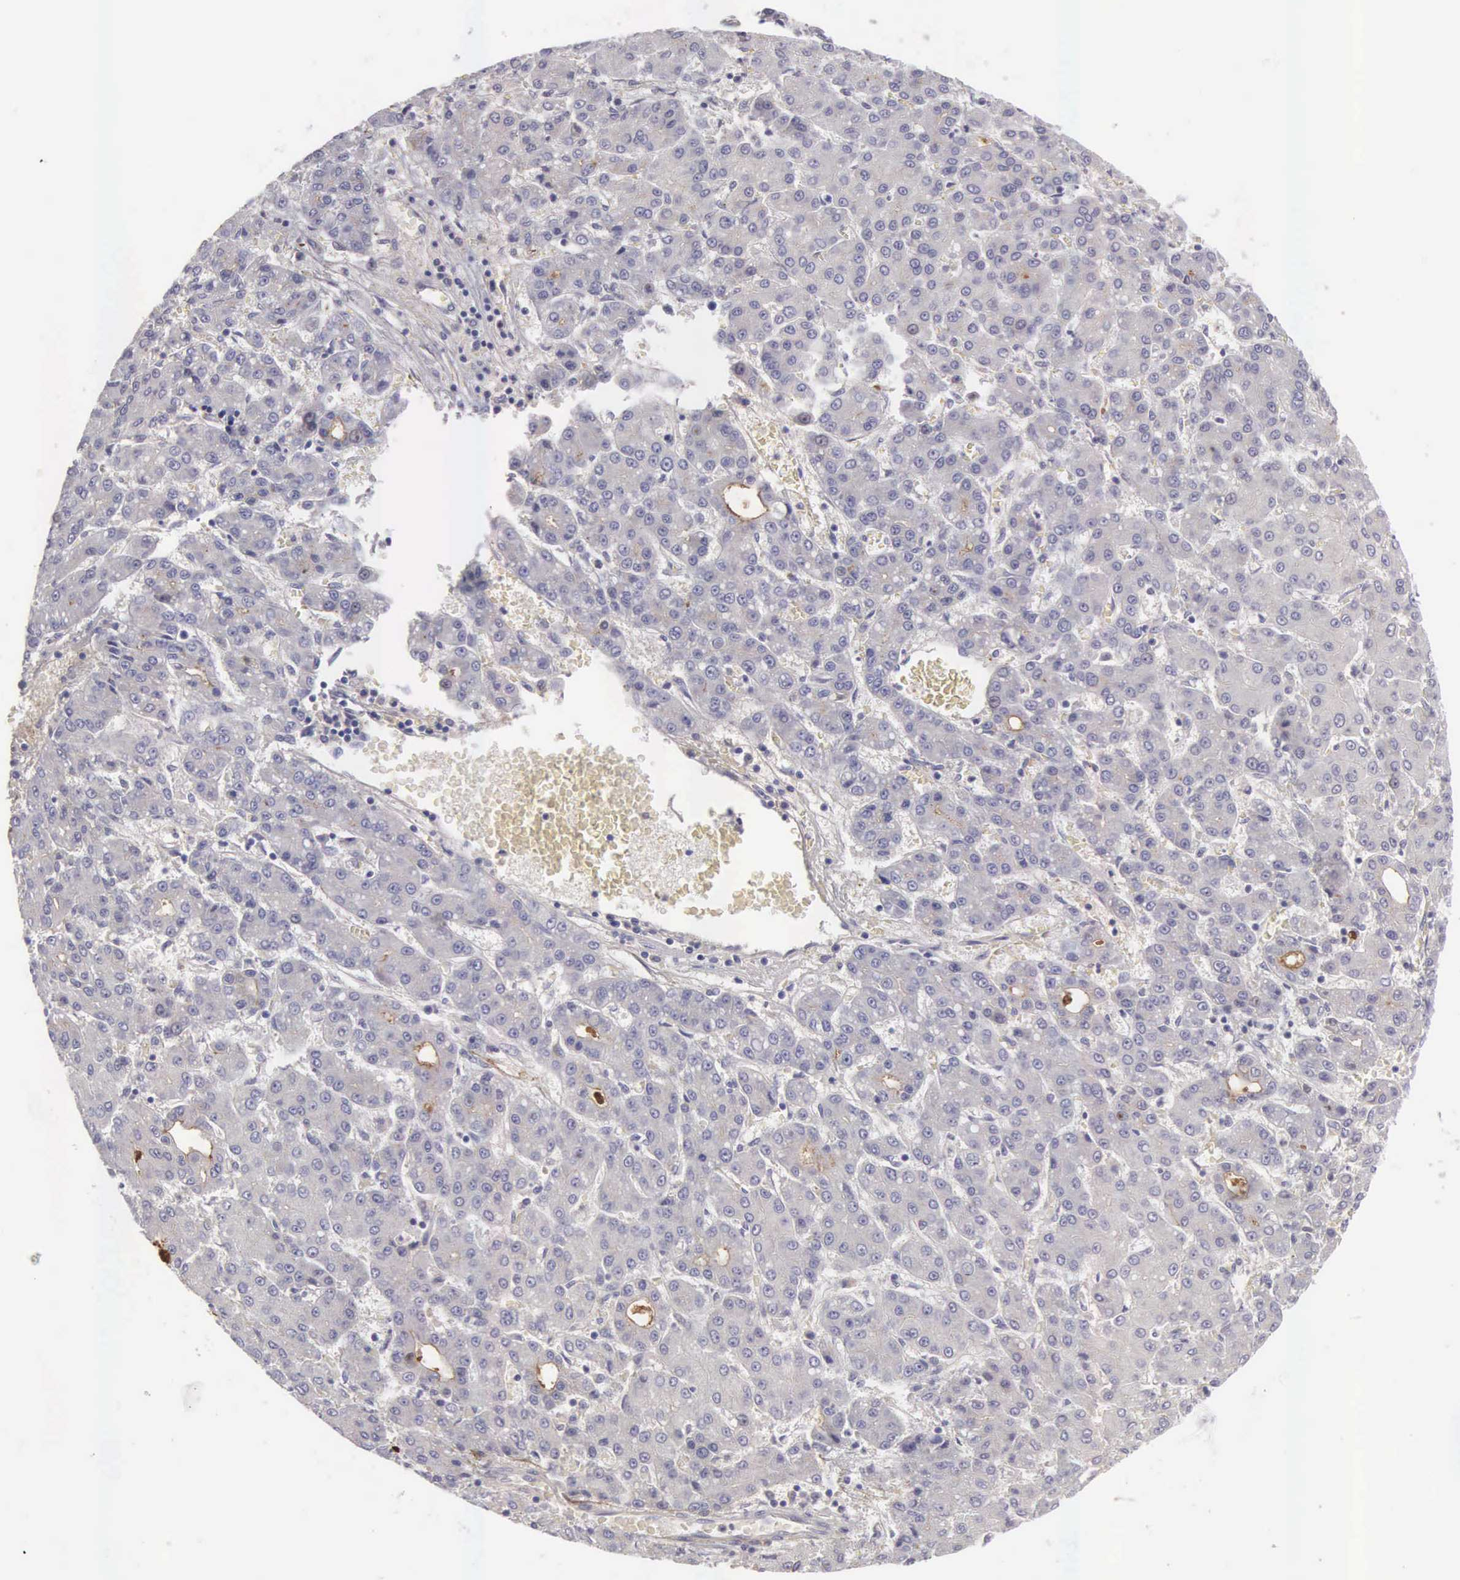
{"staining": {"intensity": "weak", "quantity": "<25%", "location": "cytoplasmic/membranous"}, "tissue": "liver cancer", "cell_type": "Tumor cells", "image_type": "cancer", "snomed": [{"axis": "morphology", "description": "Carcinoma, Hepatocellular, NOS"}, {"axis": "topography", "description": "Liver"}], "caption": "A high-resolution image shows IHC staining of hepatocellular carcinoma (liver), which exhibits no significant expression in tumor cells. The staining was performed using DAB (3,3'-diaminobenzidine) to visualize the protein expression in brown, while the nuclei were stained in blue with hematoxylin (Magnification: 20x).", "gene": "CLU", "patient": {"sex": "male", "age": 69}}